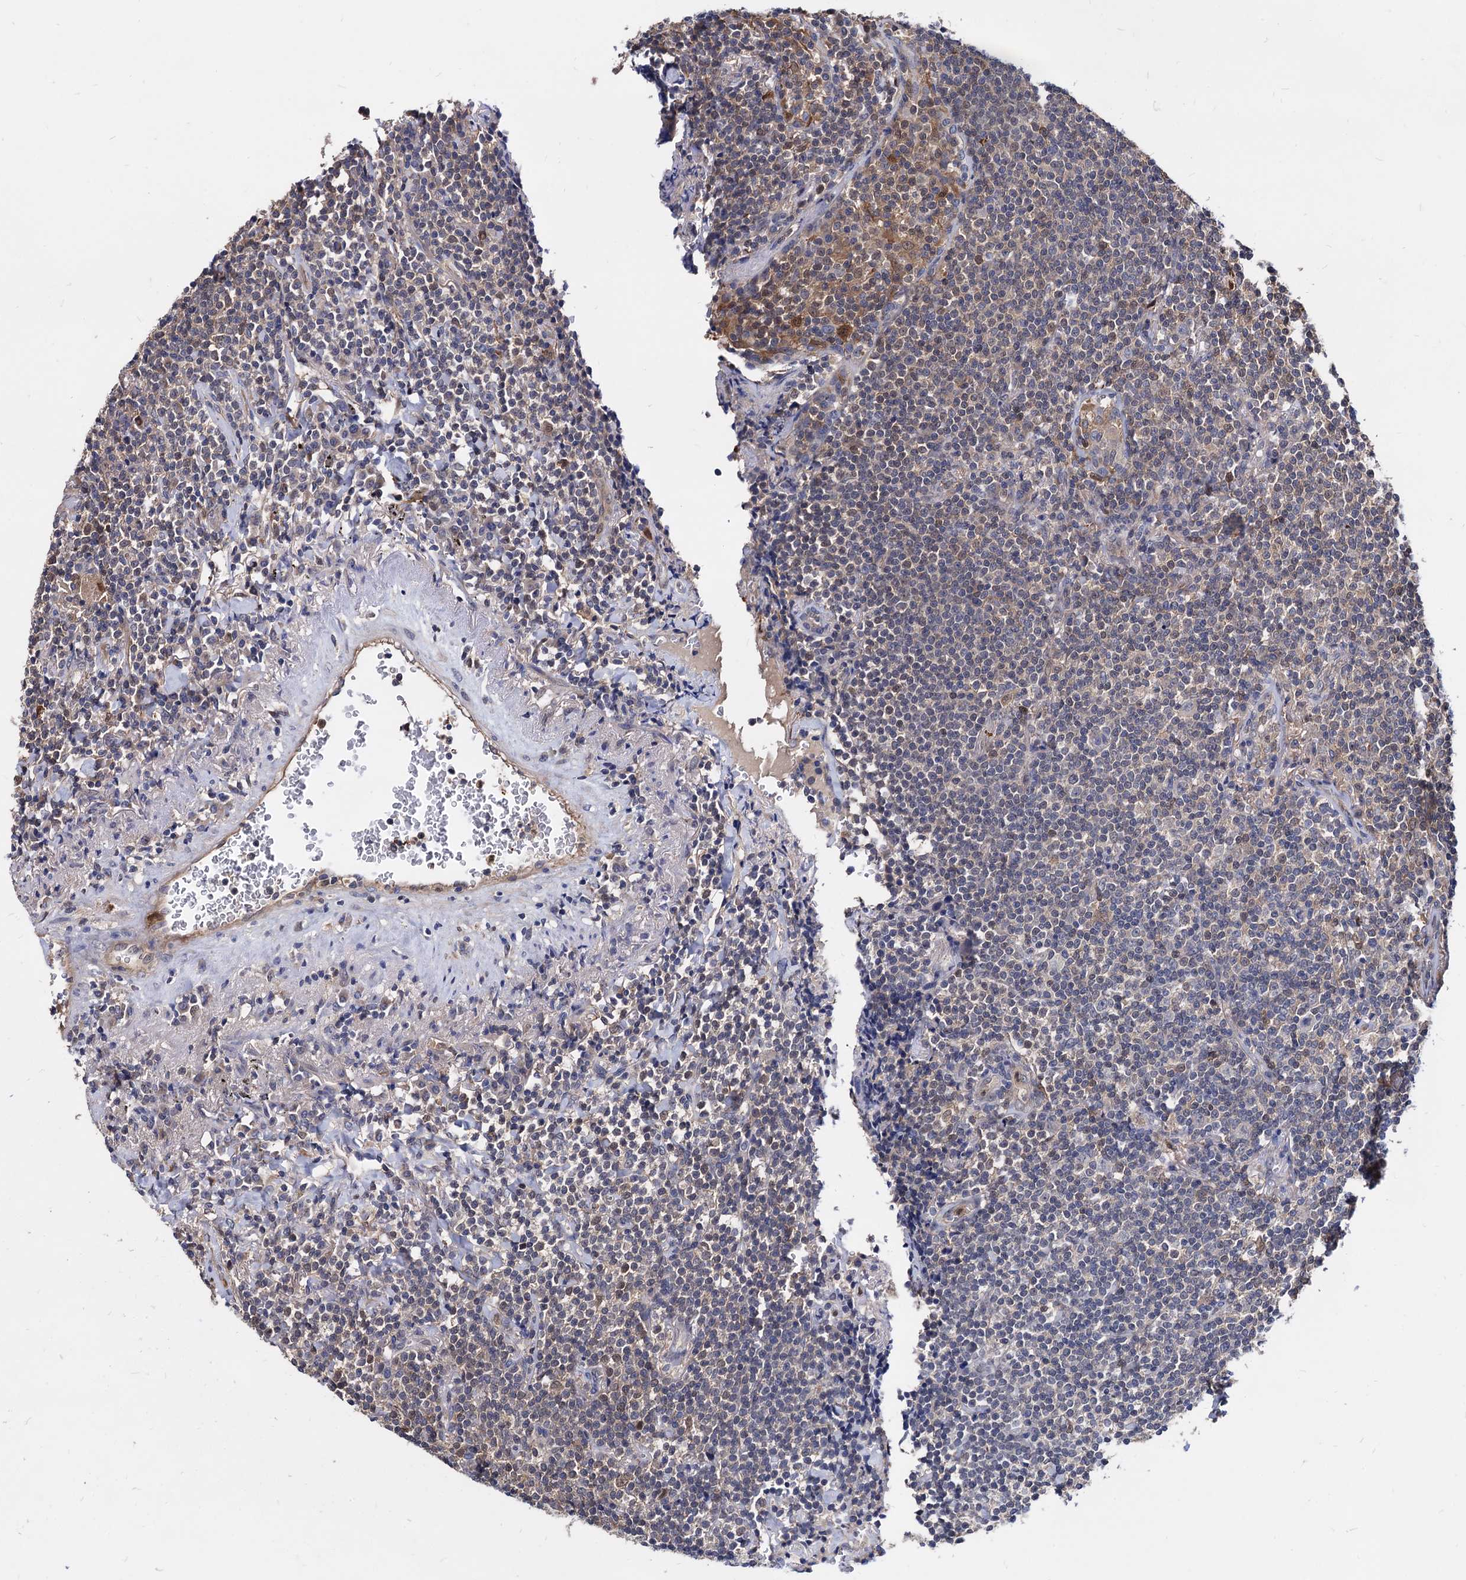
{"staining": {"intensity": "negative", "quantity": "none", "location": "none"}, "tissue": "lymphoma", "cell_type": "Tumor cells", "image_type": "cancer", "snomed": [{"axis": "morphology", "description": "Malignant lymphoma, non-Hodgkin's type, Low grade"}, {"axis": "topography", "description": "Lung"}], "caption": "Micrograph shows no protein positivity in tumor cells of lymphoma tissue.", "gene": "CPPED1", "patient": {"sex": "female", "age": 71}}